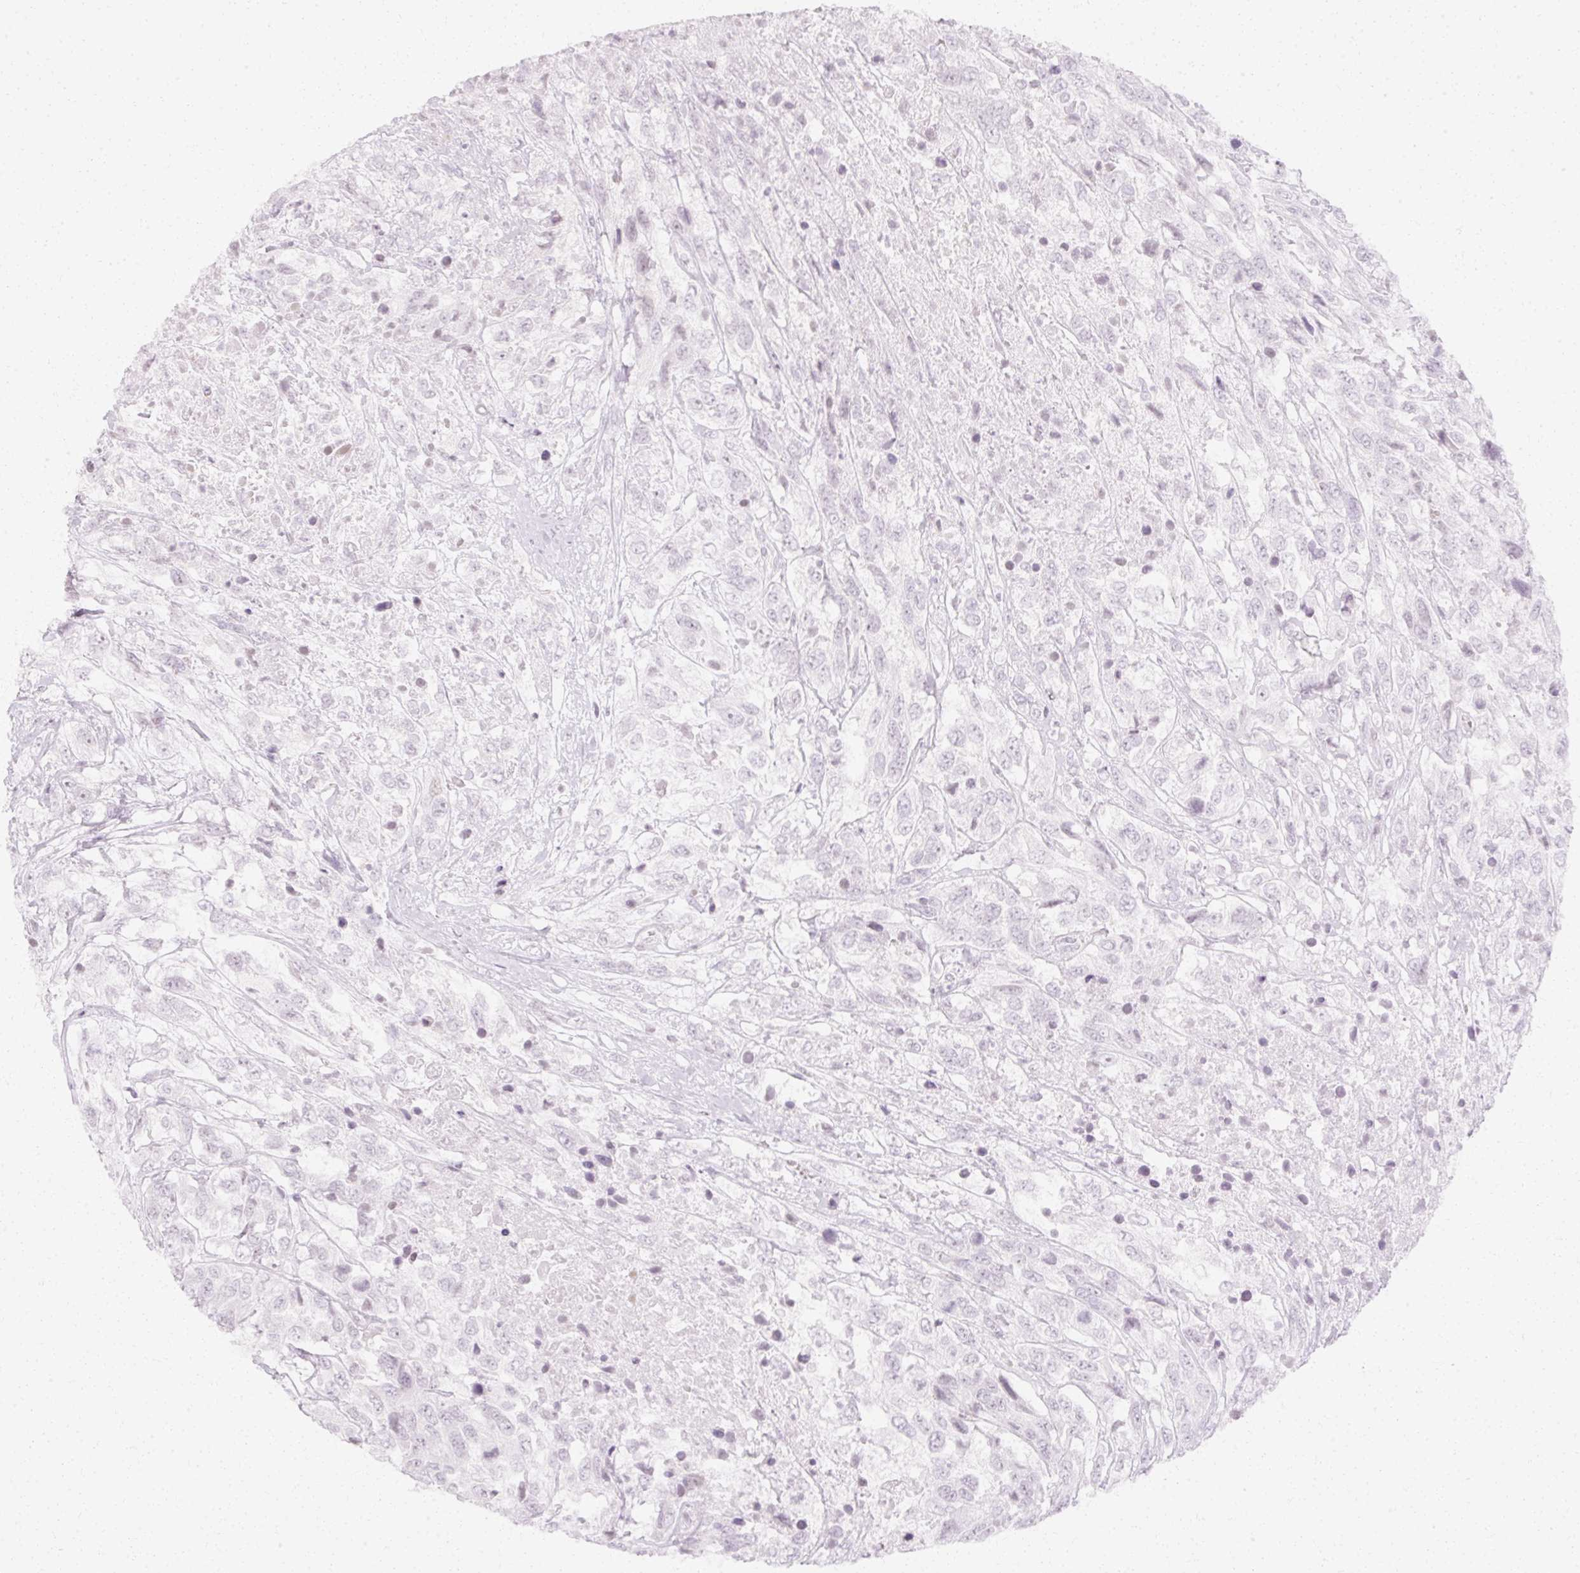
{"staining": {"intensity": "negative", "quantity": "none", "location": "none"}, "tissue": "urothelial cancer", "cell_type": "Tumor cells", "image_type": "cancer", "snomed": [{"axis": "morphology", "description": "Urothelial carcinoma, High grade"}, {"axis": "topography", "description": "Urinary bladder"}], "caption": "Immunohistochemistry of high-grade urothelial carcinoma demonstrates no positivity in tumor cells. (DAB immunohistochemistry visualized using brightfield microscopy, high magnification).", "gene": "C3orf49", "patient": {"sex": "female", "age": 70}}